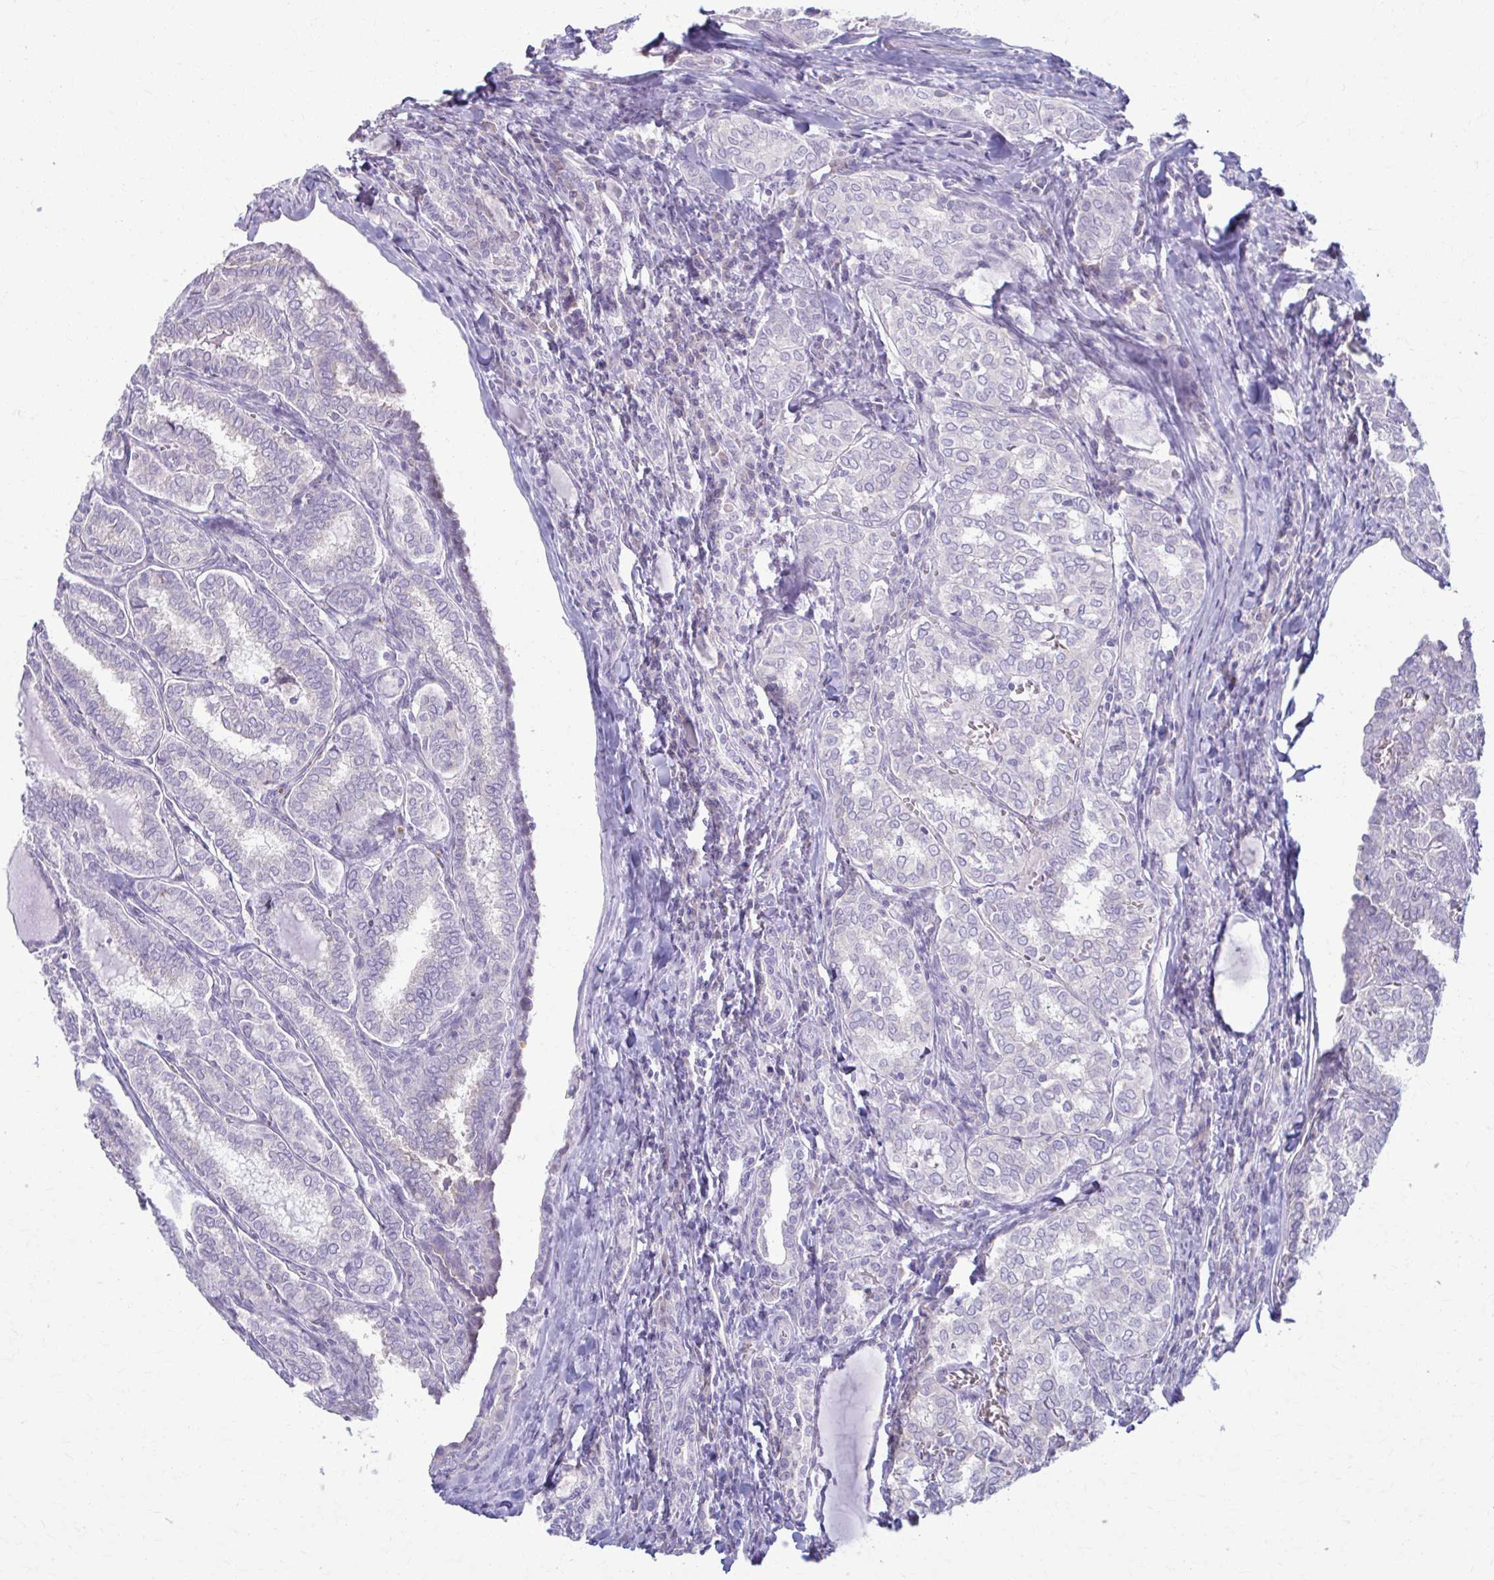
{"staining": {"intensity": "negative", "quantity": "none", "location": "none"}, "tissue": "thyroid cancer", "cell_type": "Tumor cells", "image_type": "cancer", "snomed": [{"axis": "morphology", "description": "Papillary adenocarcinoma, NOS"}, {"axis": "topography", "description": "Thyroid gland"}], "caption": "Tumor cells show no significant protein positivity in thyroid cancer.", "gene": "PRKRA", "patient": {"sex": "female", "age": 30}}